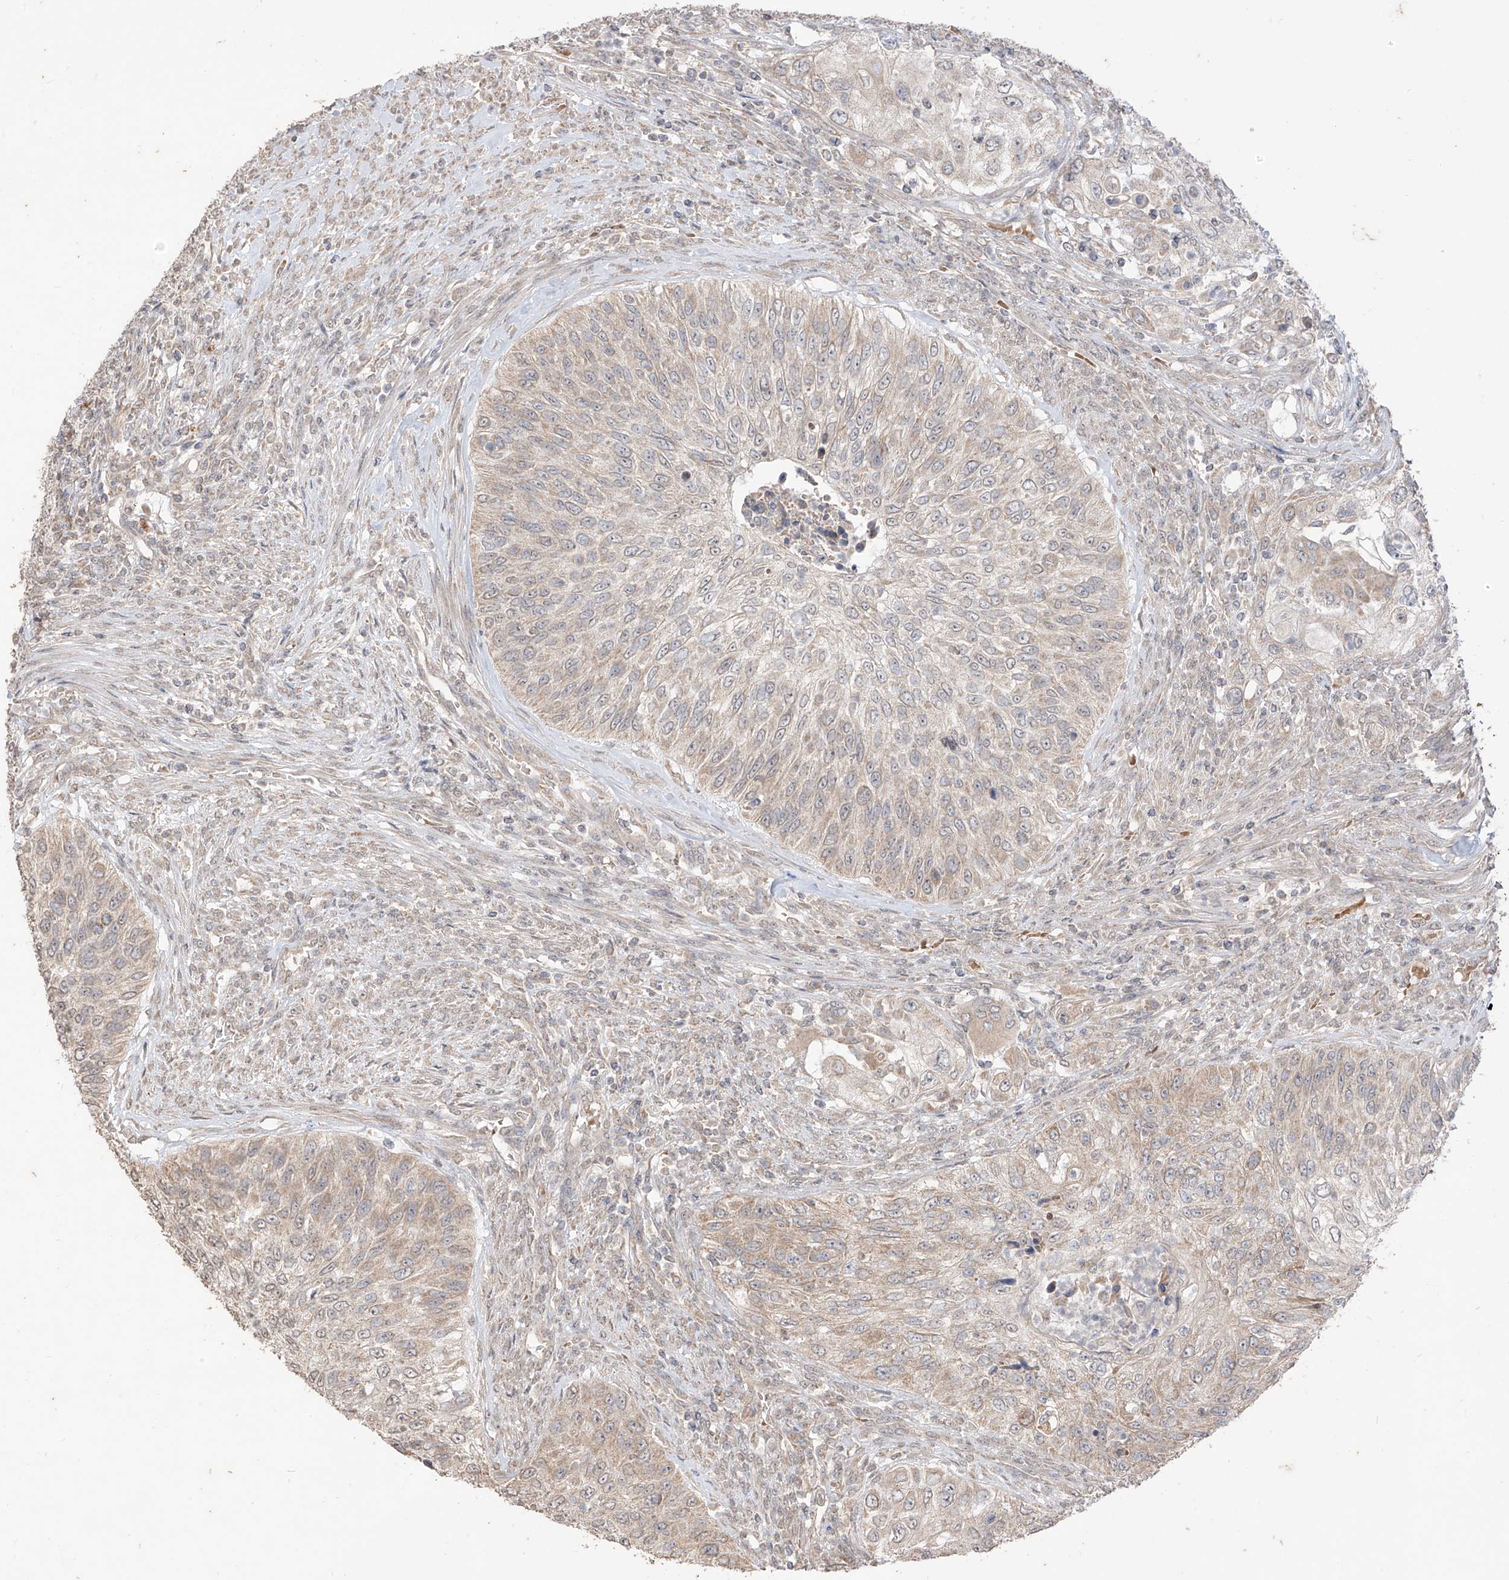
{"staining": {"intensity": "weak", "quantity": "25%-75%", "location": "cytoplasmic/membranous"}, "tissue": "urothelial cancer", "cell_type": "Tumor cells", "image_type": "cancer", "snomed": [{"axis": "morphology", "description": "Urothelial carcinoma, High grade"}, {"axis": "topography", "description": "Urinary bladder"}], "caption": "Immunohistochemistry (IHC) (DAB (3,3'-diaminobenzidine)) staining of high-grade urothelial carcinoma shows weak cytoplasmic/membranous protein staining in about 25%-75% of tumor cells.", "gene": "MTUS2", "patient": {"sex": "female", "age": 60}}